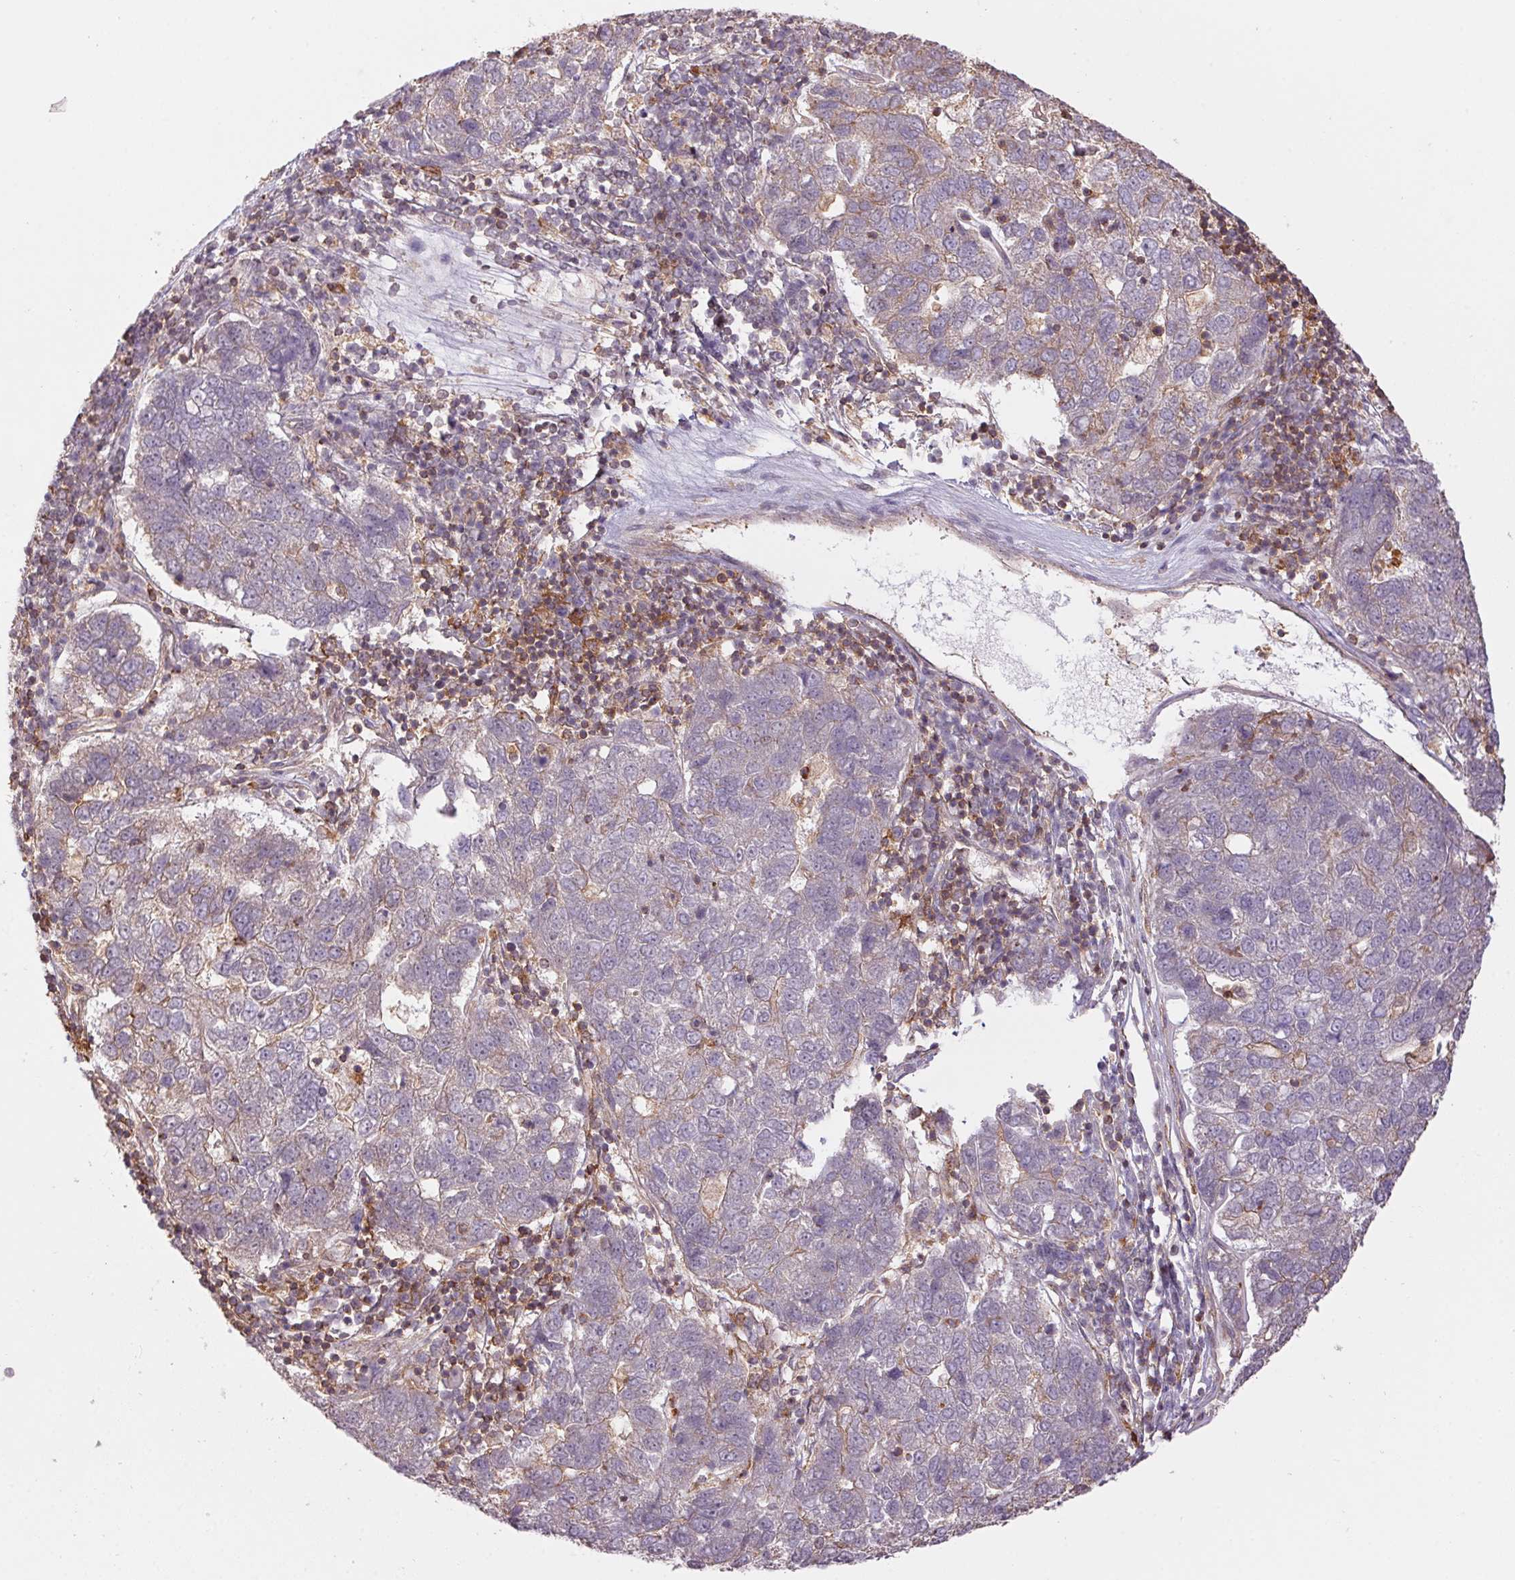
{"staining": {"intensity": "weak", "quantity": "<25%", "location": "cytoplasmic/membranous"}, "tissue": "pancreatic cancer", "cell_type": "Tumor cells", "image_type": "cancer", "snomed": [{"axis": "morphology", "description": "Adenocarcinoma, NOS"}, {"axis": "topography", "description": "Pancreas"}], "caption": "IHC of human pancreatic cancer reveals no expression in tumor cells.", "gene": "TUBA3D", "patient": {"sex": "female", "age": 61}}